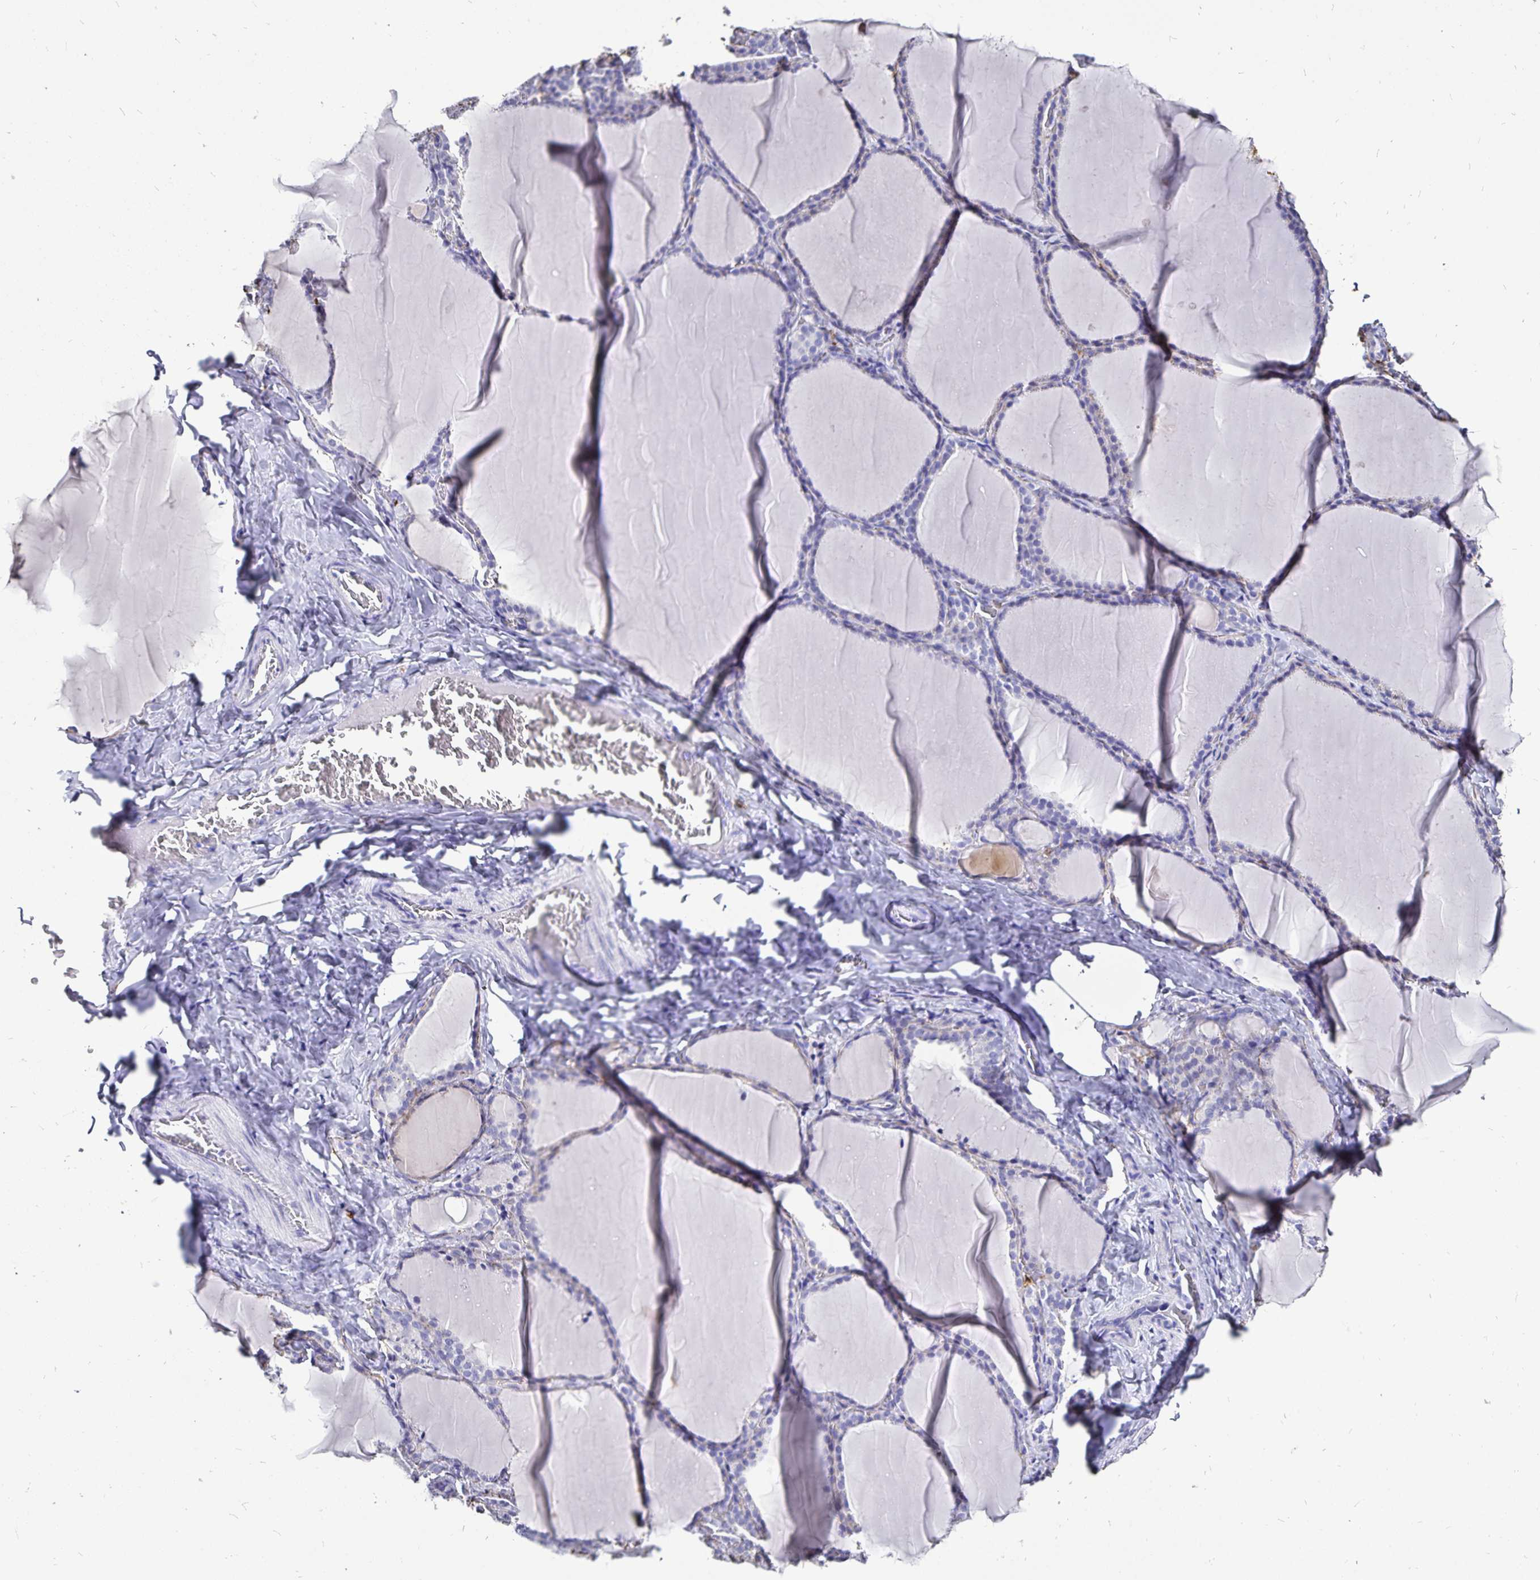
{"staining": {"intensity": "negative", "quantity": "none", "location": "none"}, "tissue": "thyroid gland", "cell_type": "Glandular cells", "image_type": "normal", "snomed": [{"axis": "morphology", "description": "Normal tissue, NOS"}, {"axis": "topography", "description": "Thyroid gland"}], "caption": "High magnification brightfield microscopy of benign thyroid gland stained with DAB (3,3'-diaminobenzidine) (brown) and counterstained with hematoxylin (blue): glandular cells show no significant expression.", "gene": "PLAC1", "patient": {"sex": "female", "age": 22}}